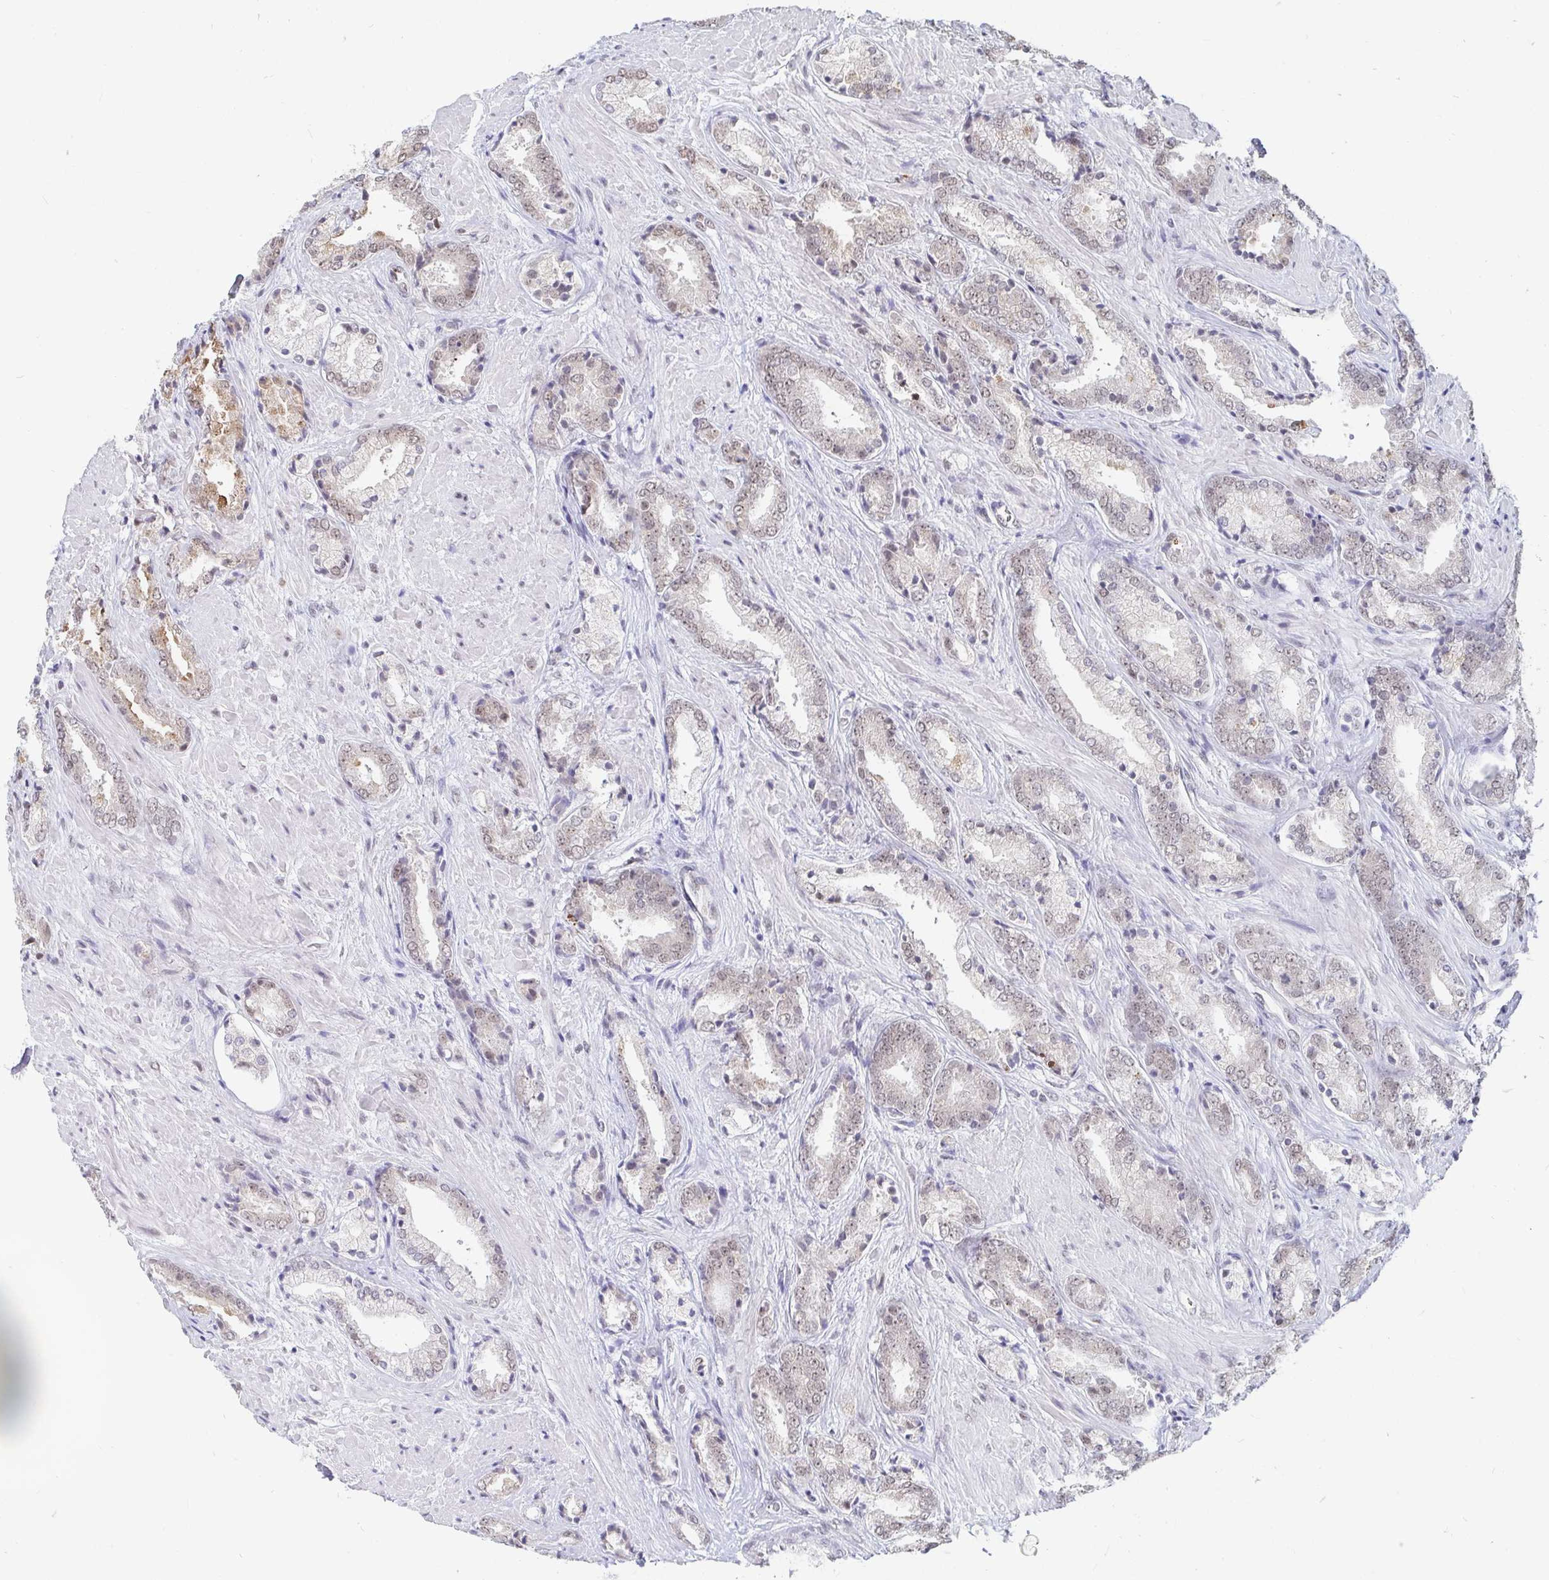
{"staining": {"intensity": "weak", "quantity": "<25%", "location": "nuclear"}, "tissue": "prostate cancer", "cell_type": "Tumor cells", "image_type": "cancer", "snomed": [{"axis": "morphology", "description": "Adenocarcinoma, High grade"}, {"axis": "topography", "description": "Prostate"}], "caption": "Prostate adenocarcinoma (high-grade) stained for a protein using IHC exhibits no staining tumor cells.", "gene": "TRIP12", "patient": {"sex": "male", "age": 56}}